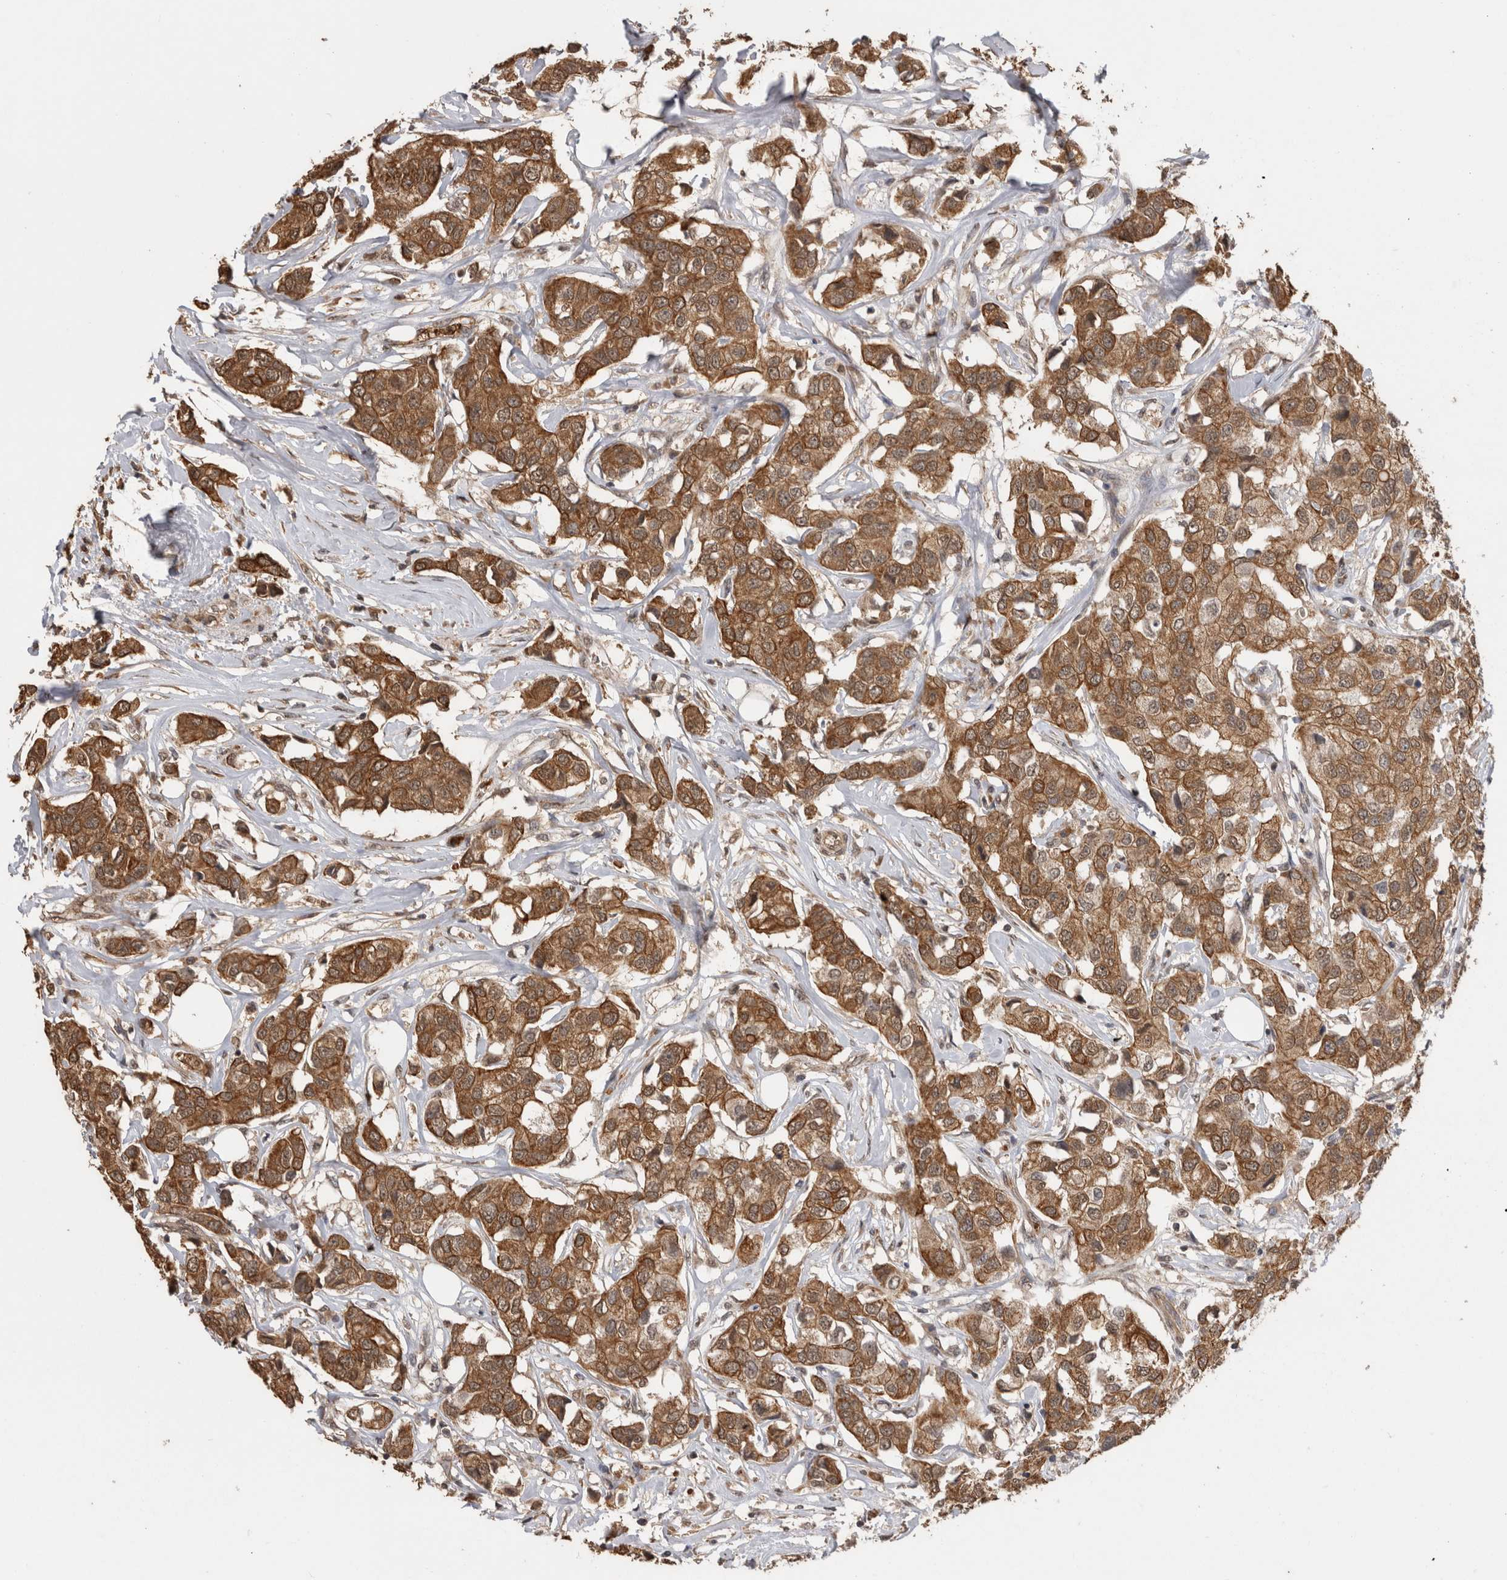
{"staining": {"intensity": "moderate", "quantity": ">75%", "location": "cytoplasmic/membranous"}, "tissue": "breast cancer", "cell_type": "Tumor cells", "image_type": "cancer", "snomed": [{"axis": "morphology", "description": "Duct carcinoma"}, {"axis": "topography", "description": "Breast"}], "caption": "Immunohistochemical staining of human breast cancer (invasive ductal carcinoma) exhibits medium levels of moderate cytoplasmic/membranous protein expression in approximately >75% of tumor cells. The staining was performed using DAB (3,3'-diaminobenzidine), with brown indicating positive protein expression. Nuclei are stained blue with hematoxylin.", "gene": "PAK4", "patient": {"sex": "female", "age": 80}}